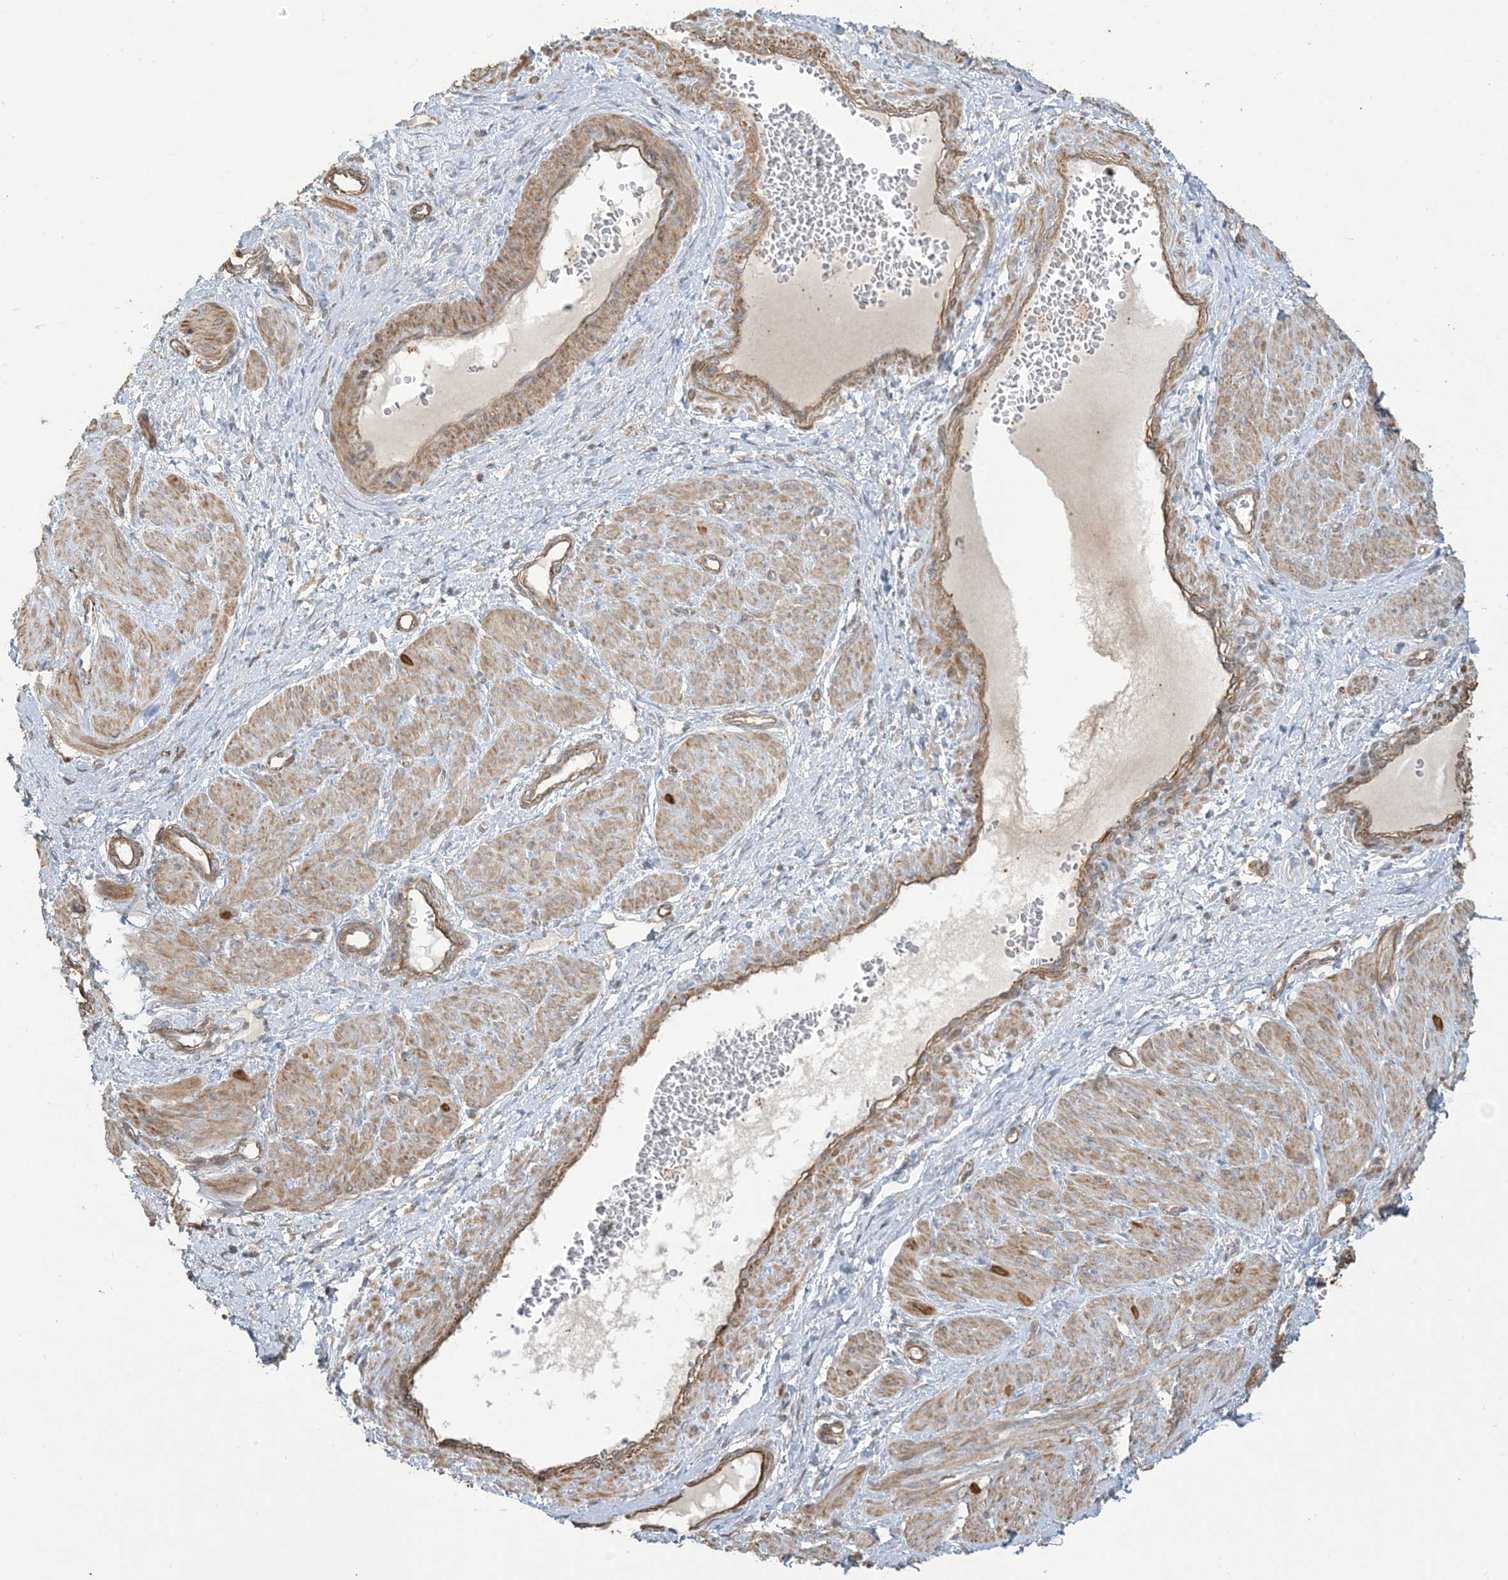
{"staining": {"intensity": "moderate", "quantity": ">75%", "location": "cytoplasmic/membranous"}, "tissue": "smooth muscle", "cell_type": "Smooth muscle cells", "image_type": "normal", "snomed": [{"axis": "morphology", "description": "Normal tissue, NOS"}, {"axis": "topography", "description": "Endometrium"}], "caption": "IHC photomicrograph of benign smooth muscle: smooth muscle stained using IHC shows medium levels of moderate protein expression localized specifically in the cytoplasmic/membranous of smooth muscle cells, appearing as a cytoplasmic/membranous brown color.", "gene": "KLHL18", "patient": {"sex": "female", "age": 33}}